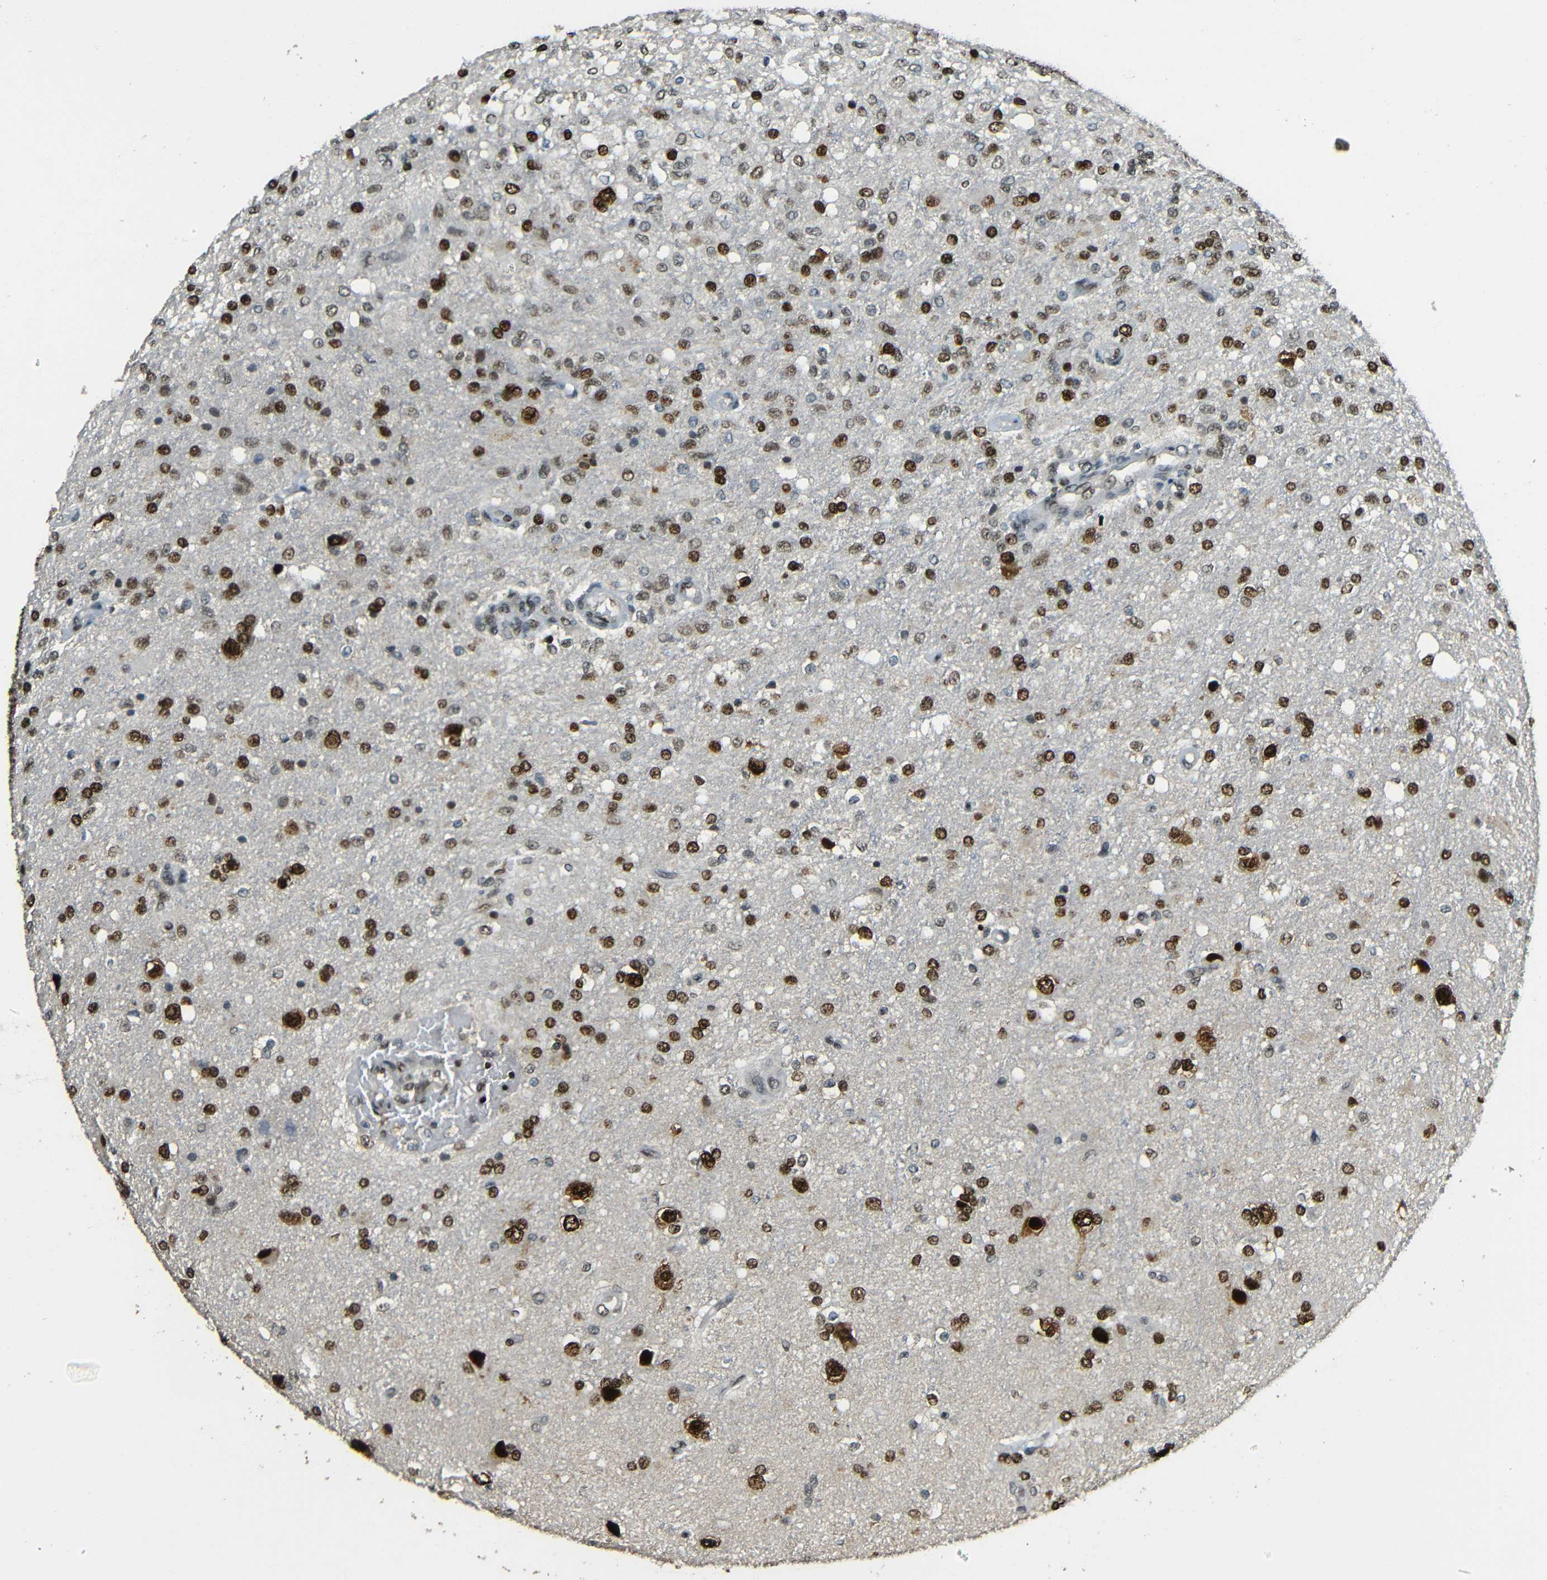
{"staining": {"intensity": "strong", "quantity": ">75%", "location": "cytoplasmic/membranous,nuclear"}, "tissue": "glioma", "cell_type": "Tumor cells", "image_type": "cancer", "snomed": [{"axis": "morphology", "description": "Normal tissue, NOS"}, {"axis": "morphology", "description": "Glioma, malignant, High grade"}, {"axis": "topography", "description": "Cerebral cortex"}], "caption": "IHC staining of malignant high-grade glioma, which displays high levels of strong cytoplasmic/membranous and nuclear staining in approximately >75% of tumor cells indicating strong cytoplasmic/membranous and nuclear protein positivity. The staining was performed using DAB (brown) for protein detection and nuclei were counterstained in hematoxylin (blue).", "gene": "PSIP1", "patient": {"sex": "male", "age": 77}}